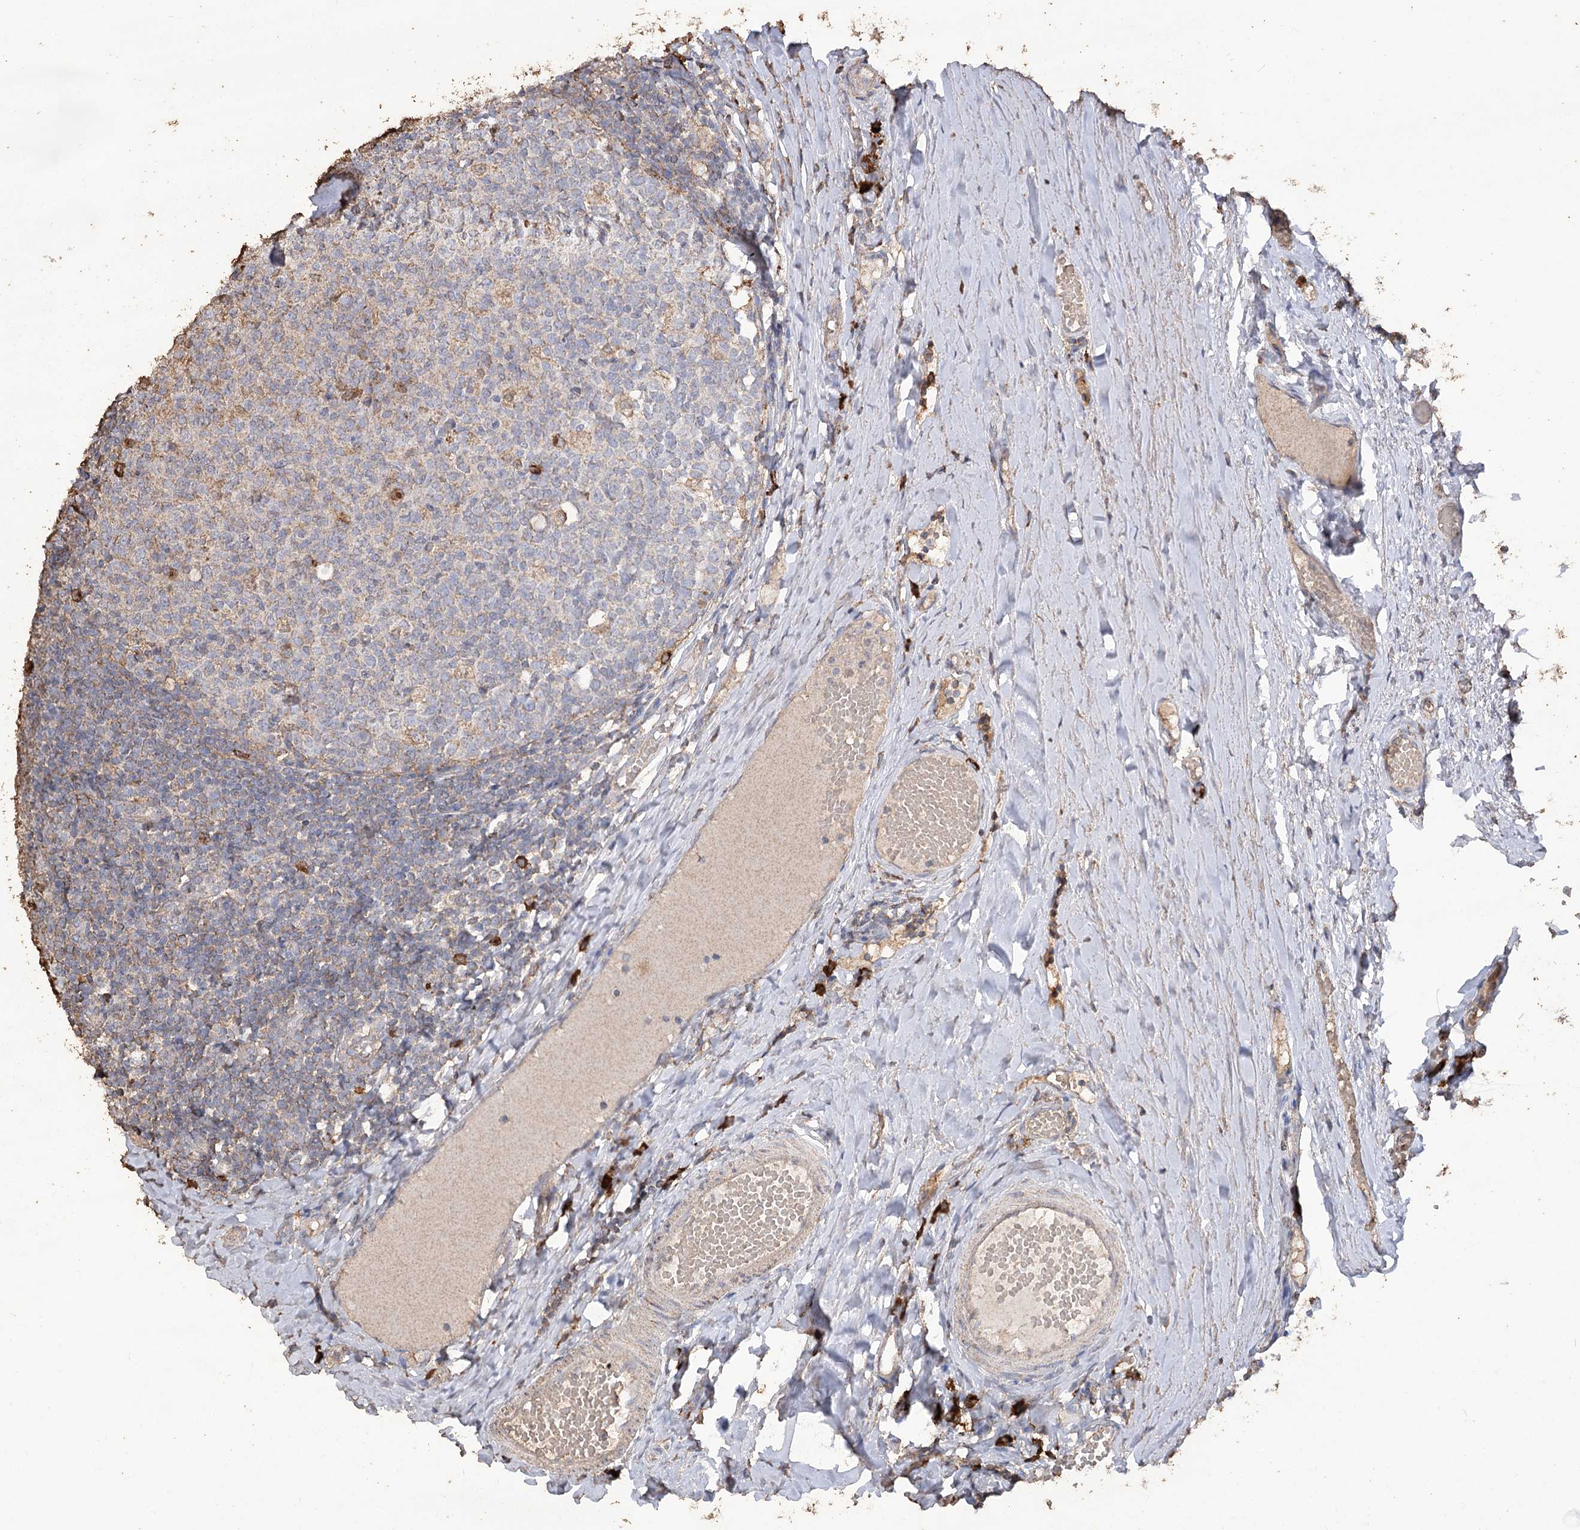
{"staining": {"intensity": "moderate", "quantity": "<25%", "location": "cytoplasmic/membranous"}, "tissue": "tonsil", "cell_type": "Germinal center cells", "image_type": "normal", "snomed": [{"axis": "morphology", "description": "Normal tissue, NOS"}, {"axis": "topography", "description": "Tonsil"}], "caption": "Brown immunohistochemical staining in unremarkable human tonsil exhibits moderate cytoplasmic/membranous positivity in approximately <25% of germinal center cells.", "gene": "IREB2", "patient": {"sex": "female", "age": 19}}